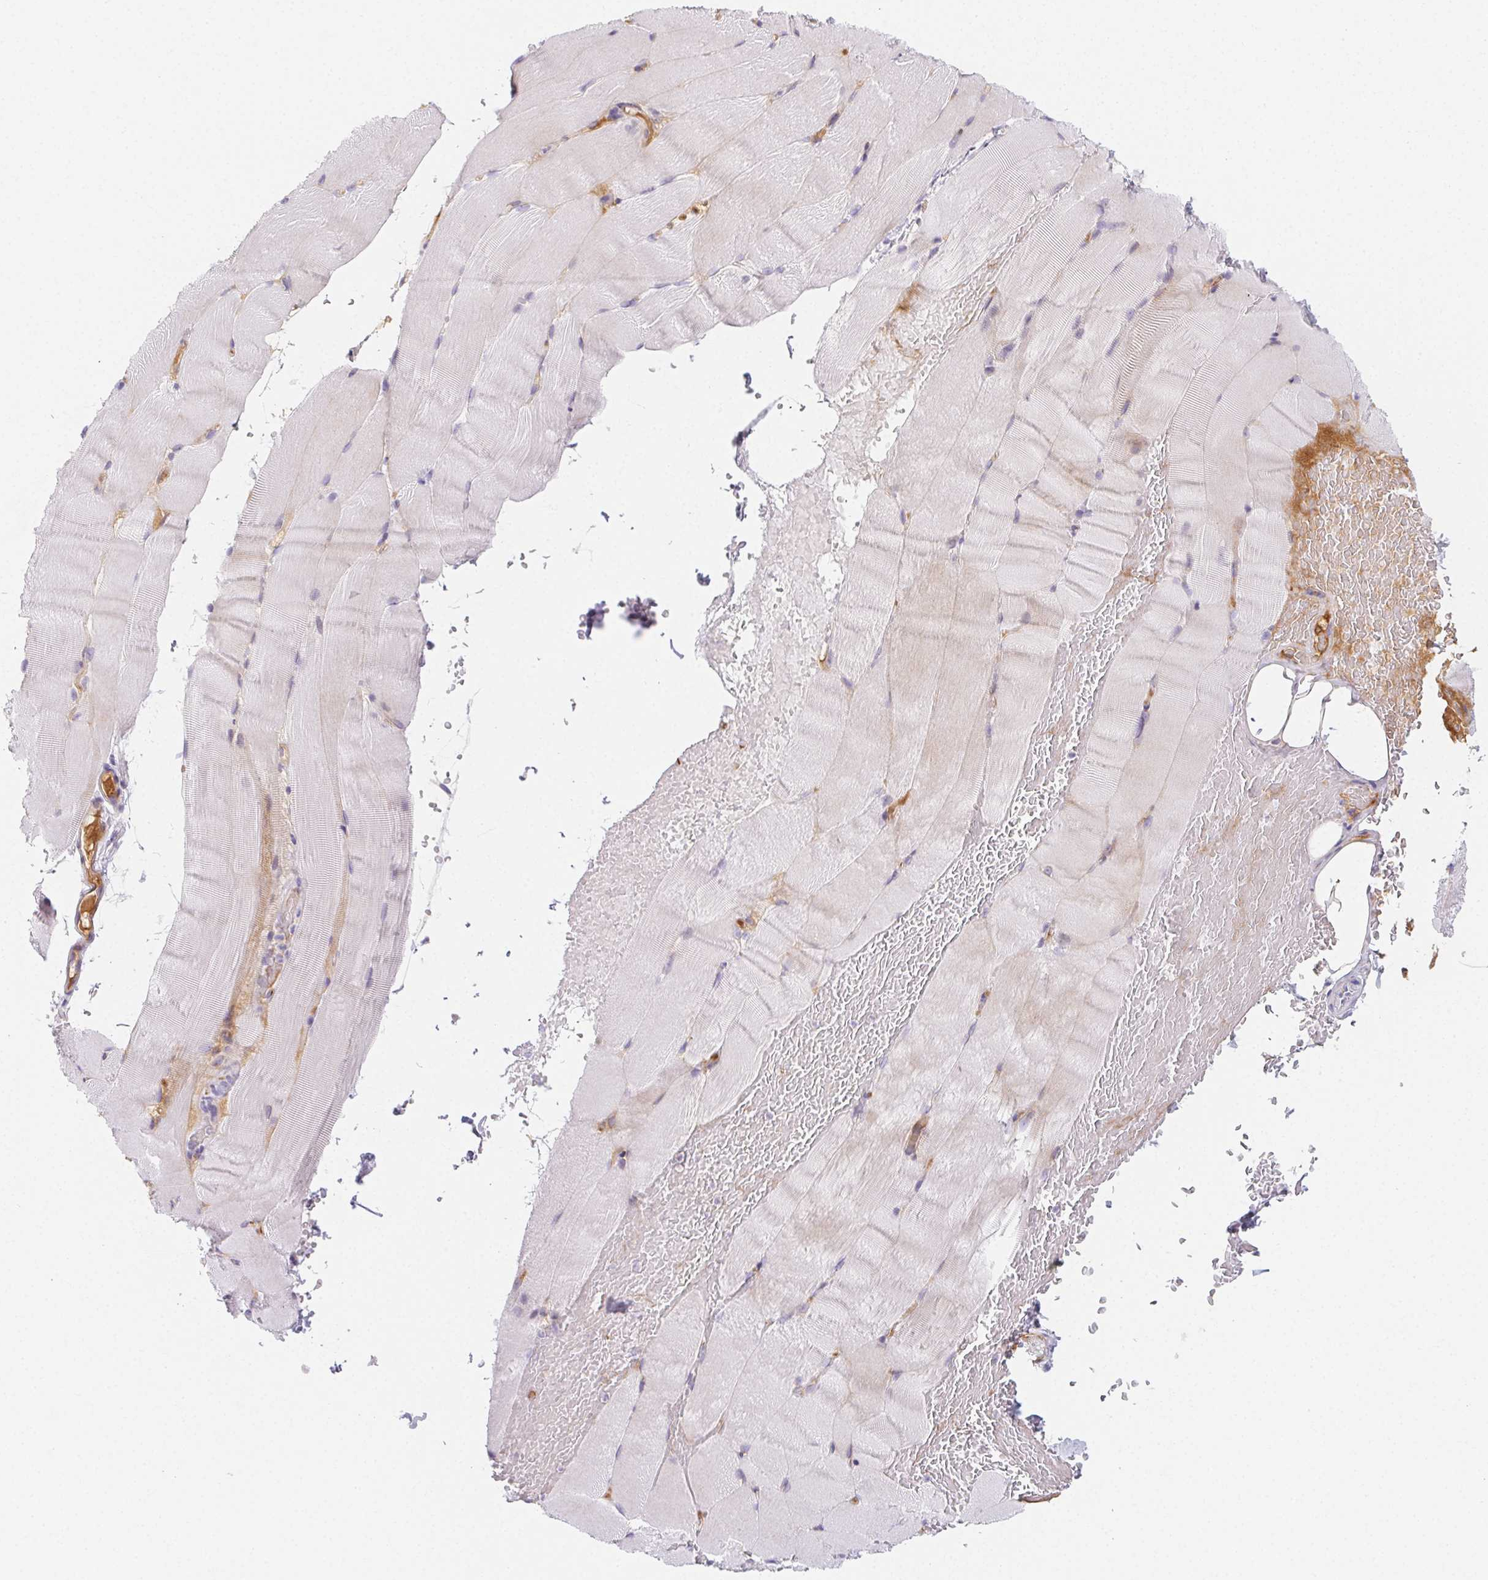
{"staining": {"intensity": "negative", "quantity": "none", "location": "none"}, "tissue": "skeletal muscle", "cell_type": "Myocytes", "image_type": "normal", "snomed": [{"axis": "morphology", "description": "Normal tissue, NOS"}, {"axis": "topography", "description": "Skeletal muscle"}], "caption": "This is an immunohistochemistry micrograph of unremarkable human skeletal muscle. There is no expression in myocytes.", "gene": "ITIH2", "patient": {"sex": "female", "age": 37}}